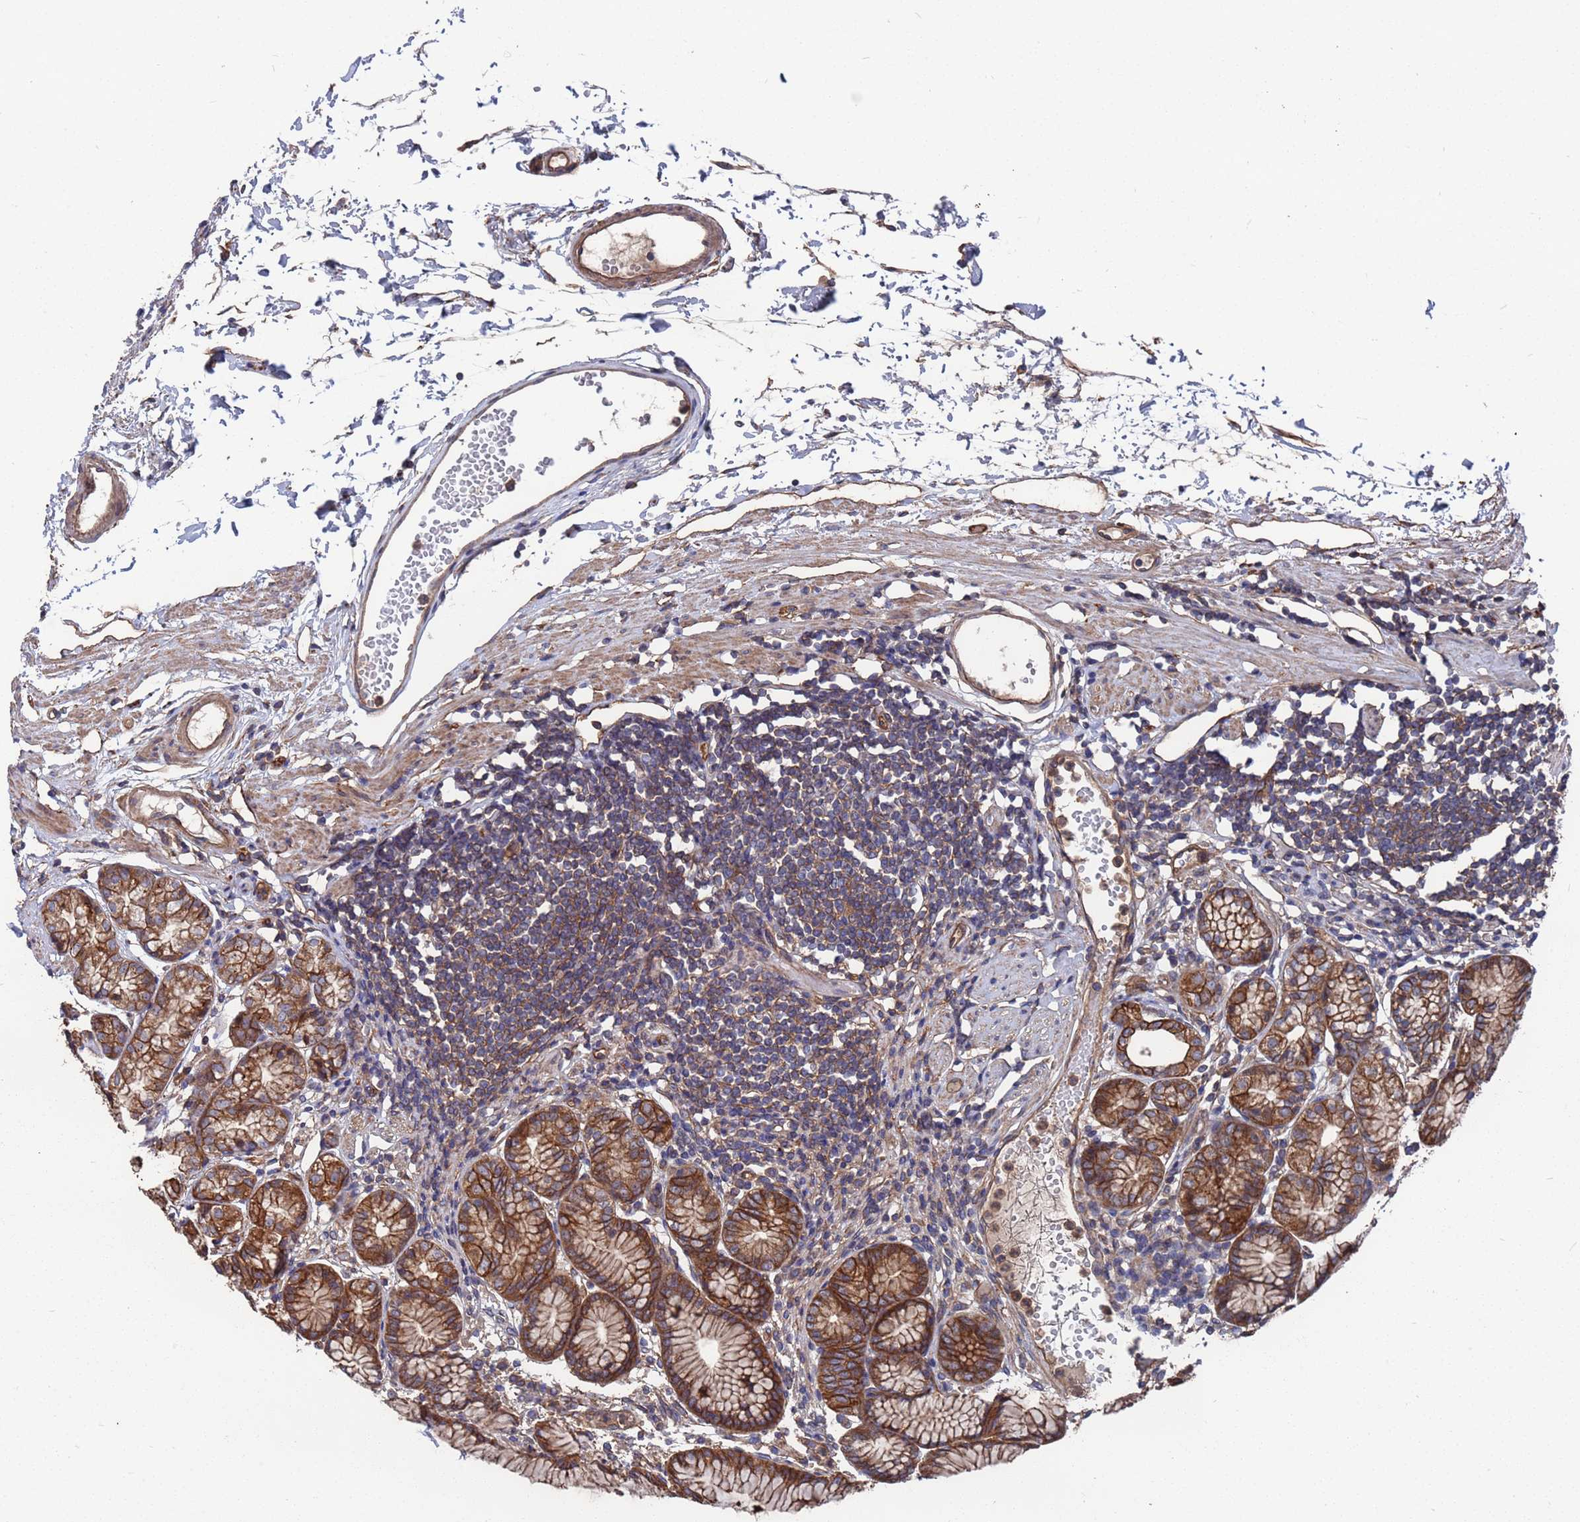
{"staining": {"intensity": "moderate", "quantity": ">75%", "location": "cytoplasmic/membranous"}, "tissue": "stomach", "cell_type": "Glandular cells", "image_type": "normal", "snomed": [{"axis": "morphology", "description": "Normal tissue, NOS"}, {"axis": "topography", "description": "Stomach"}], "caption": "IHC image of benign stomach: human stomach stained using IHC demonstrates medium levels of moderate protein expression localized specifically in the cytoplasmic/membranous of glandular cells, appearing as a cytoplasmic/membranous brown color.", "gene": "NDUFAF6", "patient": {"sex": "female", "age": 57}}